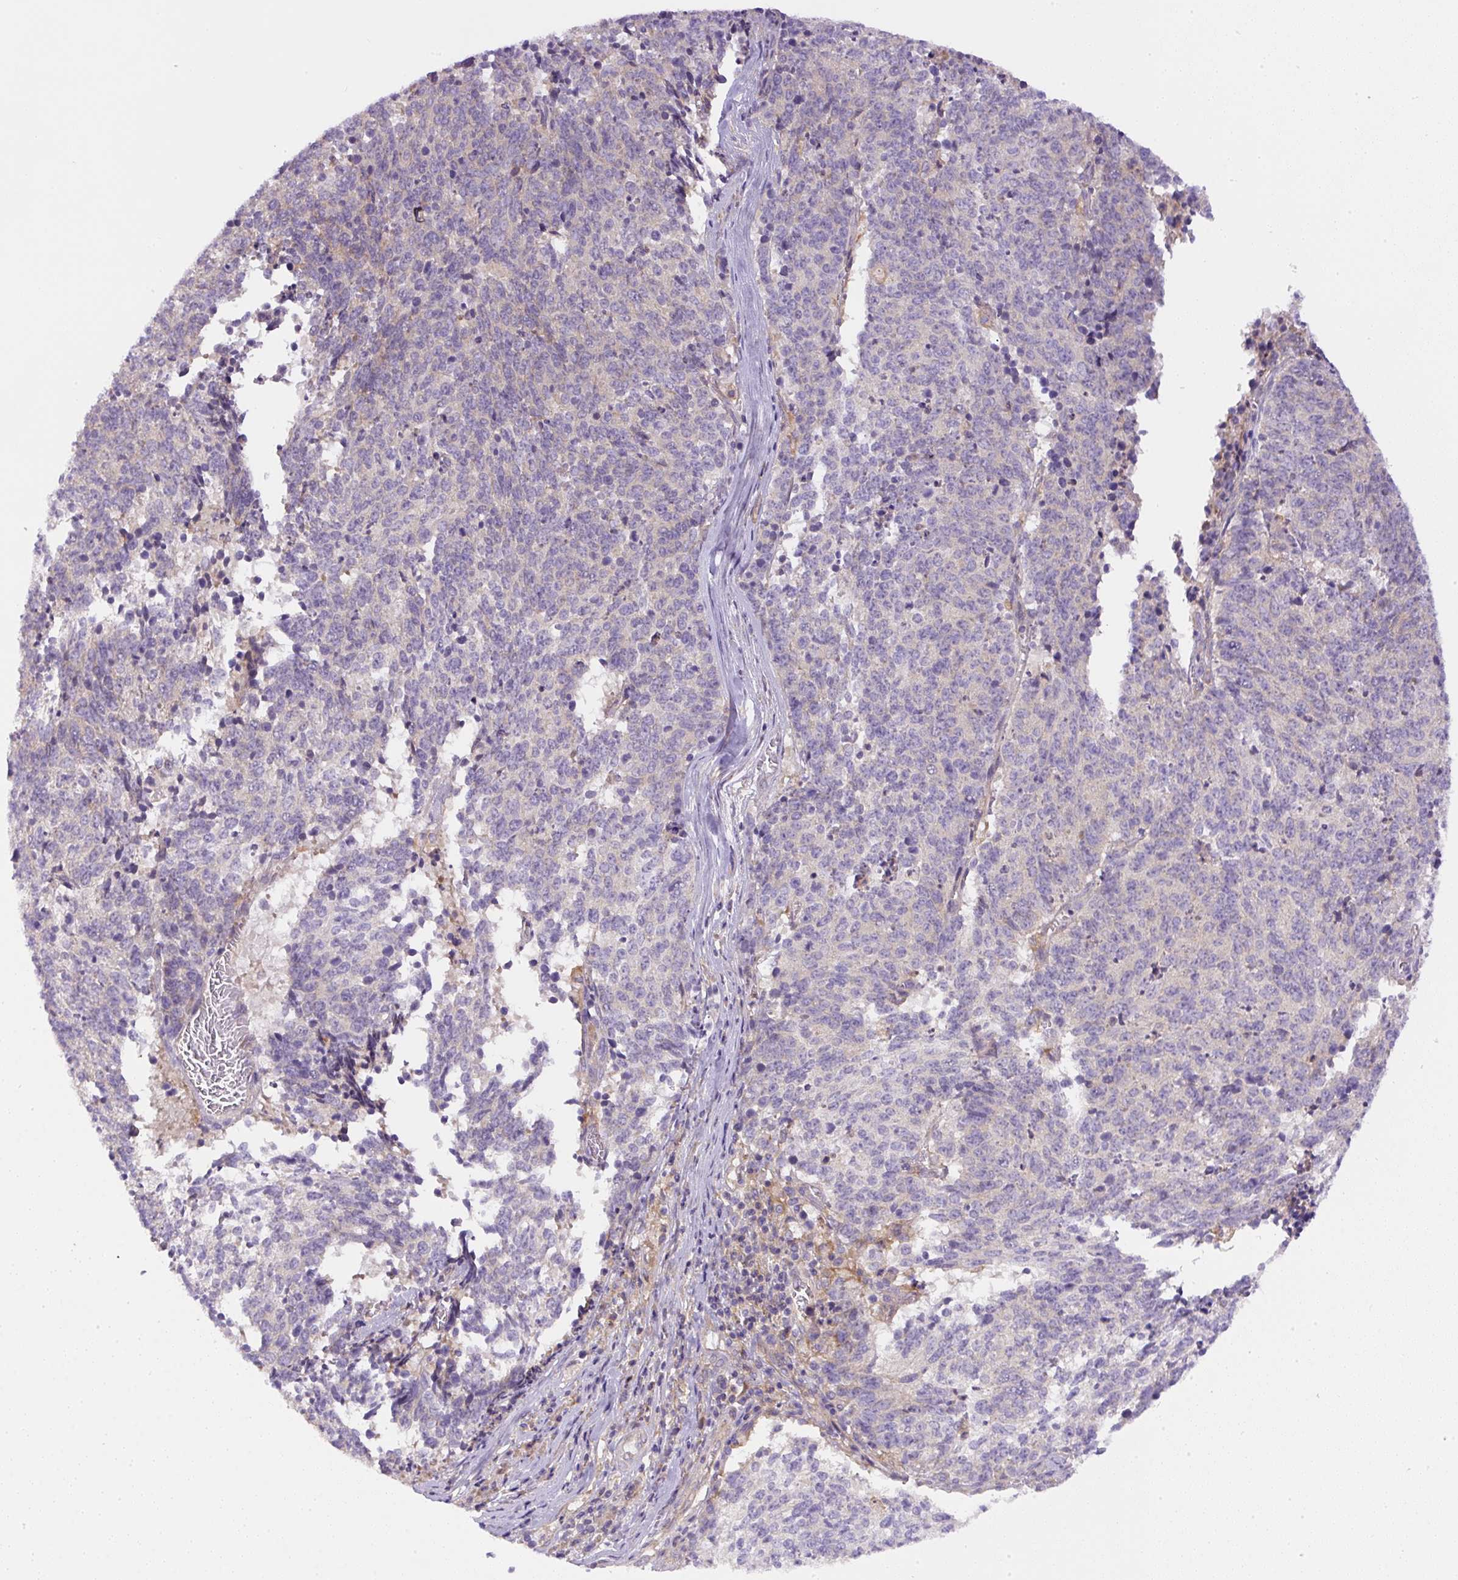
{"staining": {"intensity": "weak", "quantity": "<25%", "location": "cytoplasmic/membranous"}, "tissue": "cervical cancer", "cell_type": "Tumor cells", "image_type": "cancer", "snomed": [{"axis": "morphology", "description": "Squamous cell carcinoma, NOS"}, {"axis": "topography", "description": "Cervix"}], "caption": "IHC micrograph of neoplastic tissue: cervical cancer stained with DAB demonstrates no significant protein expression in tumor cells.", "gene": "DAPK1", "patient": {"sex": "female", "age": 29}}